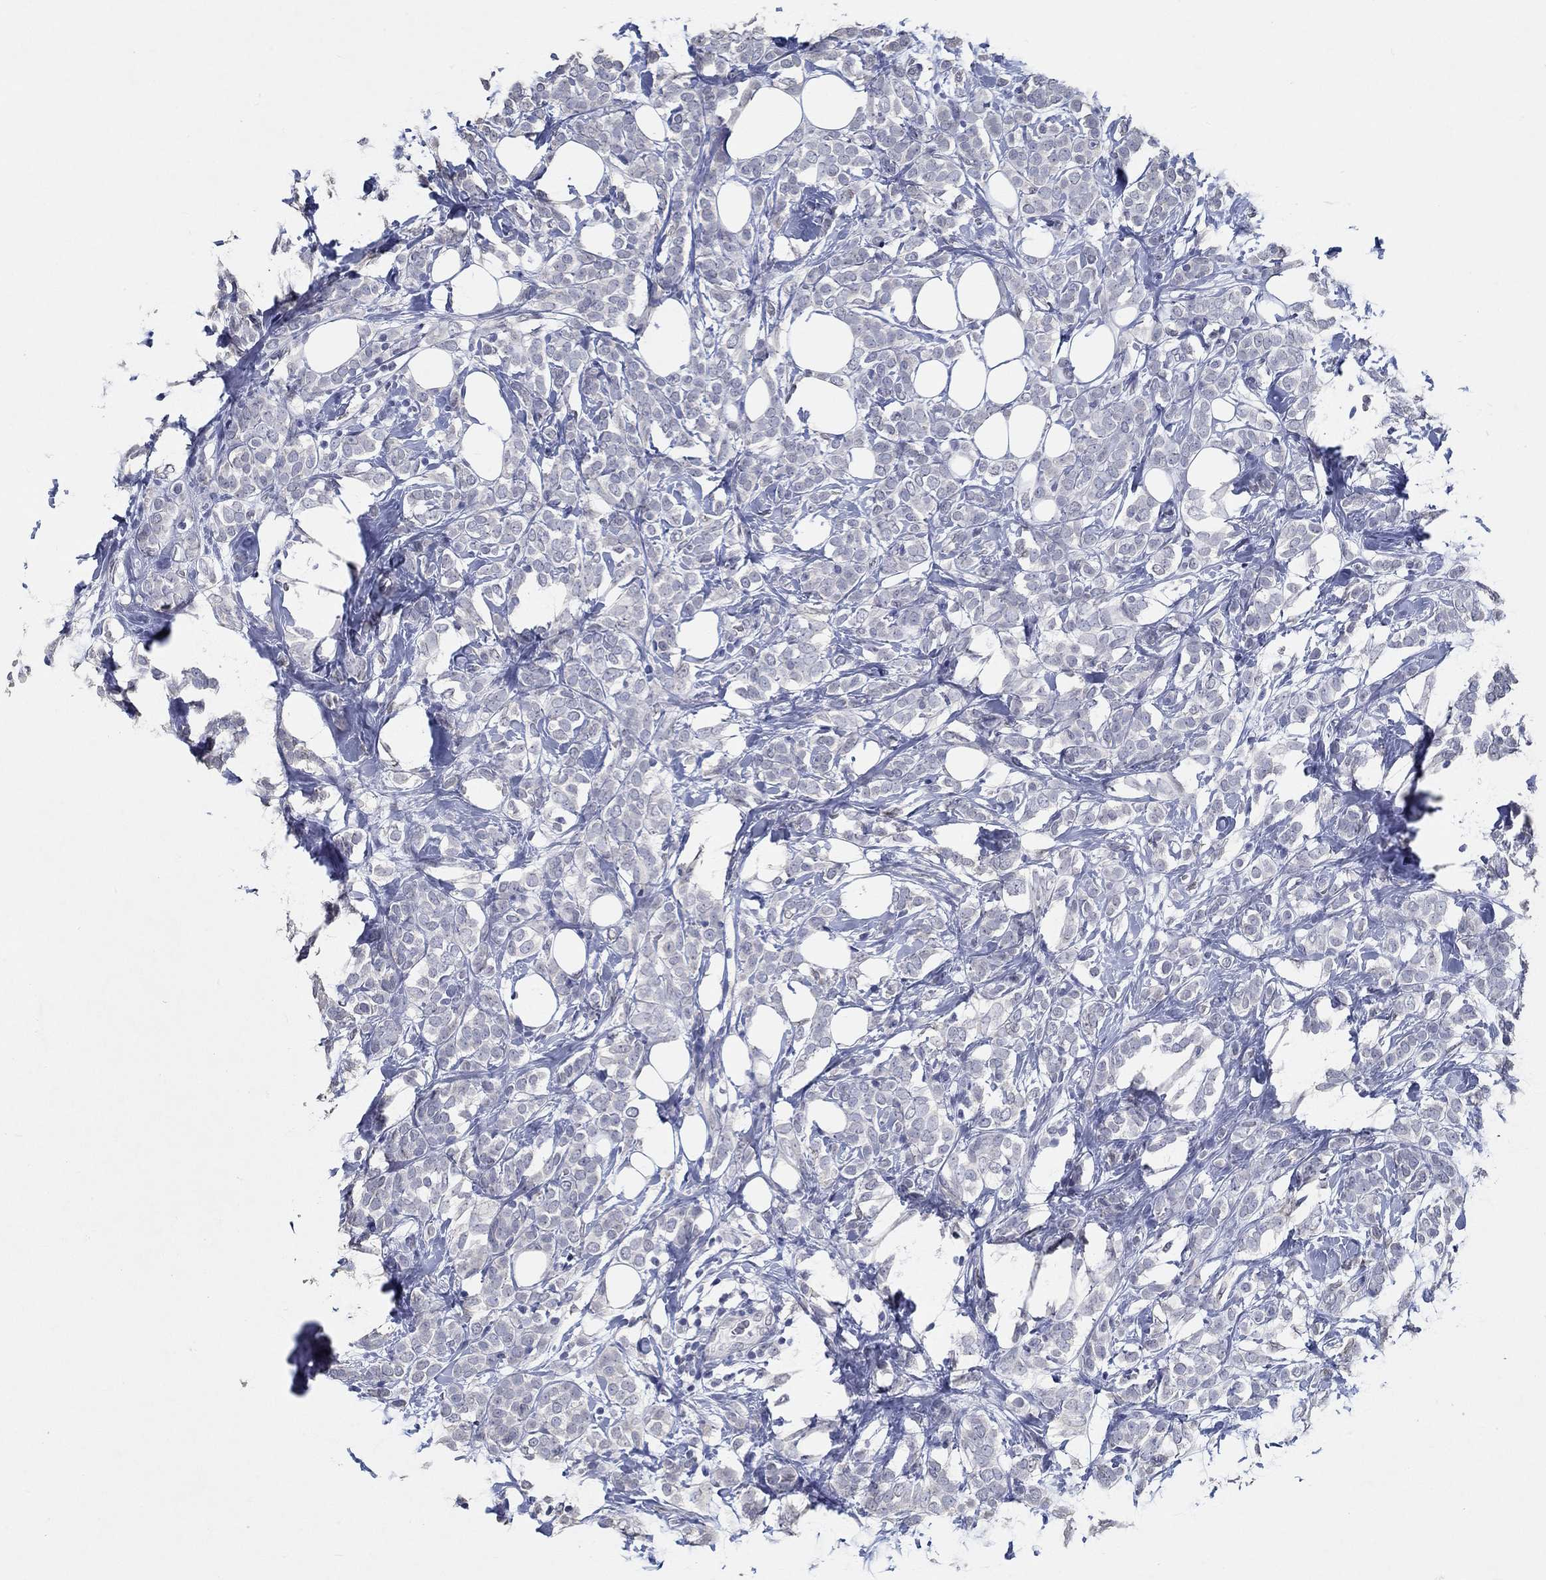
{"staining": {"intensity": "negative", "quantity": "none", "location": "none"}, "tissue": "breast cancer", "cell_type": "Tumor cells", "image_type": "cancer", "snomed": [{"axis": "morphology", "description": "Lobular carcinoma"}, {"axis": "topography", "description": "Breast"}], "caption": "The photomicrograph exhibits no staining of tumor cells in lobular carcinoma (breast).", "gene": "NUP155", "patient": {"sex": "female", "age": 49}}